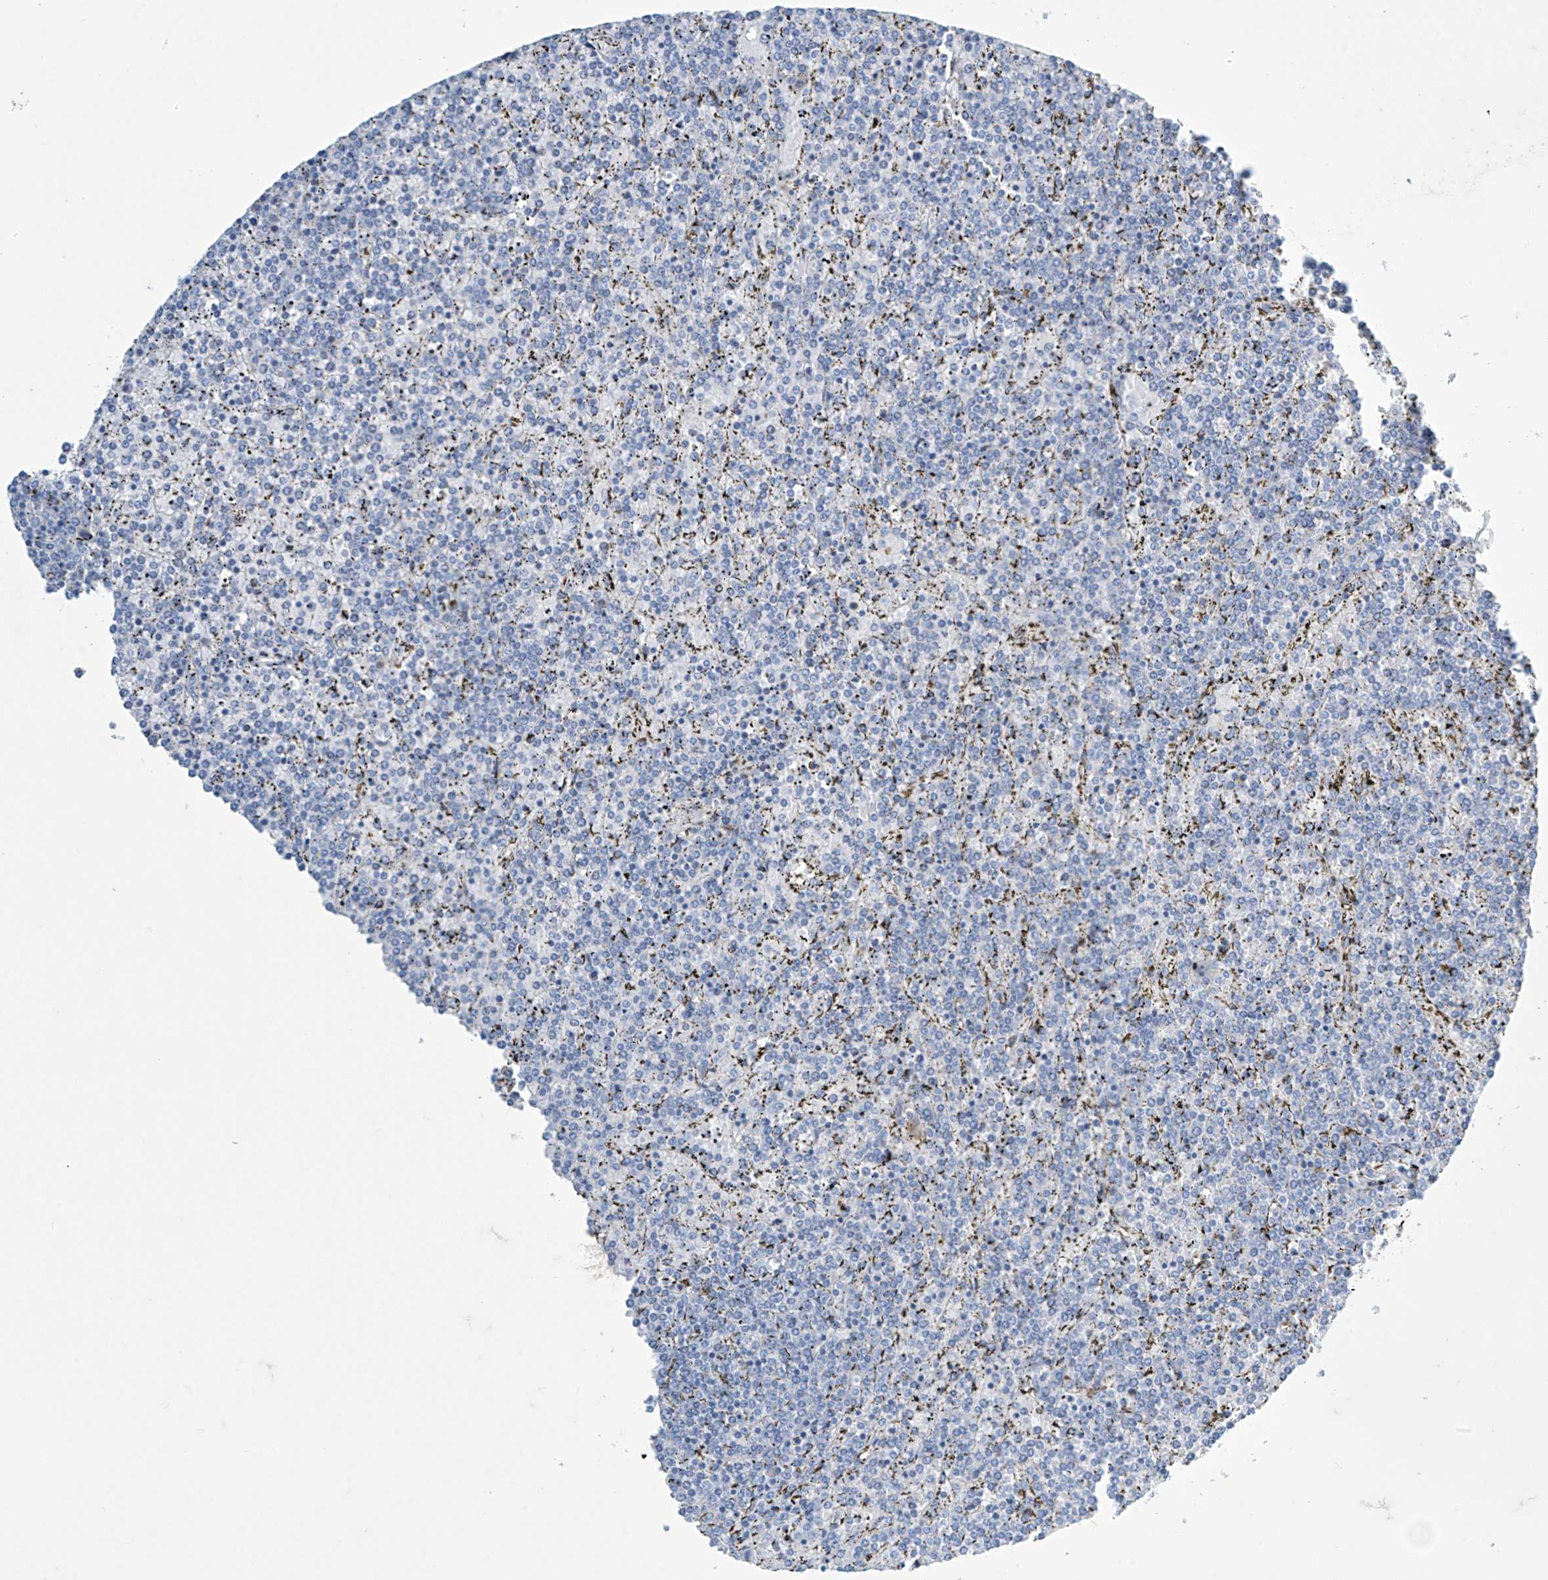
{"staining": {"intensity": "negative", "quantity": "none", "location": "none"}, "tissue": "lymphoma", "cell_type": "Tumor cells", "image_type": "cancer", "snomed": [{"axis": "morphology", "description": "Malignant lymphoma, non-Hodgkin's type, Low grade"}, {"axis": "topography", "description": "Spleen"}], "caption": "High power microscopy histopathology image of an immunohistochemistry (IHC) image of lymphoma, revealing no significant staining in tumor cells.", "gene": "SLC35A5", "patient": {"sex": "female", "age": 19}}